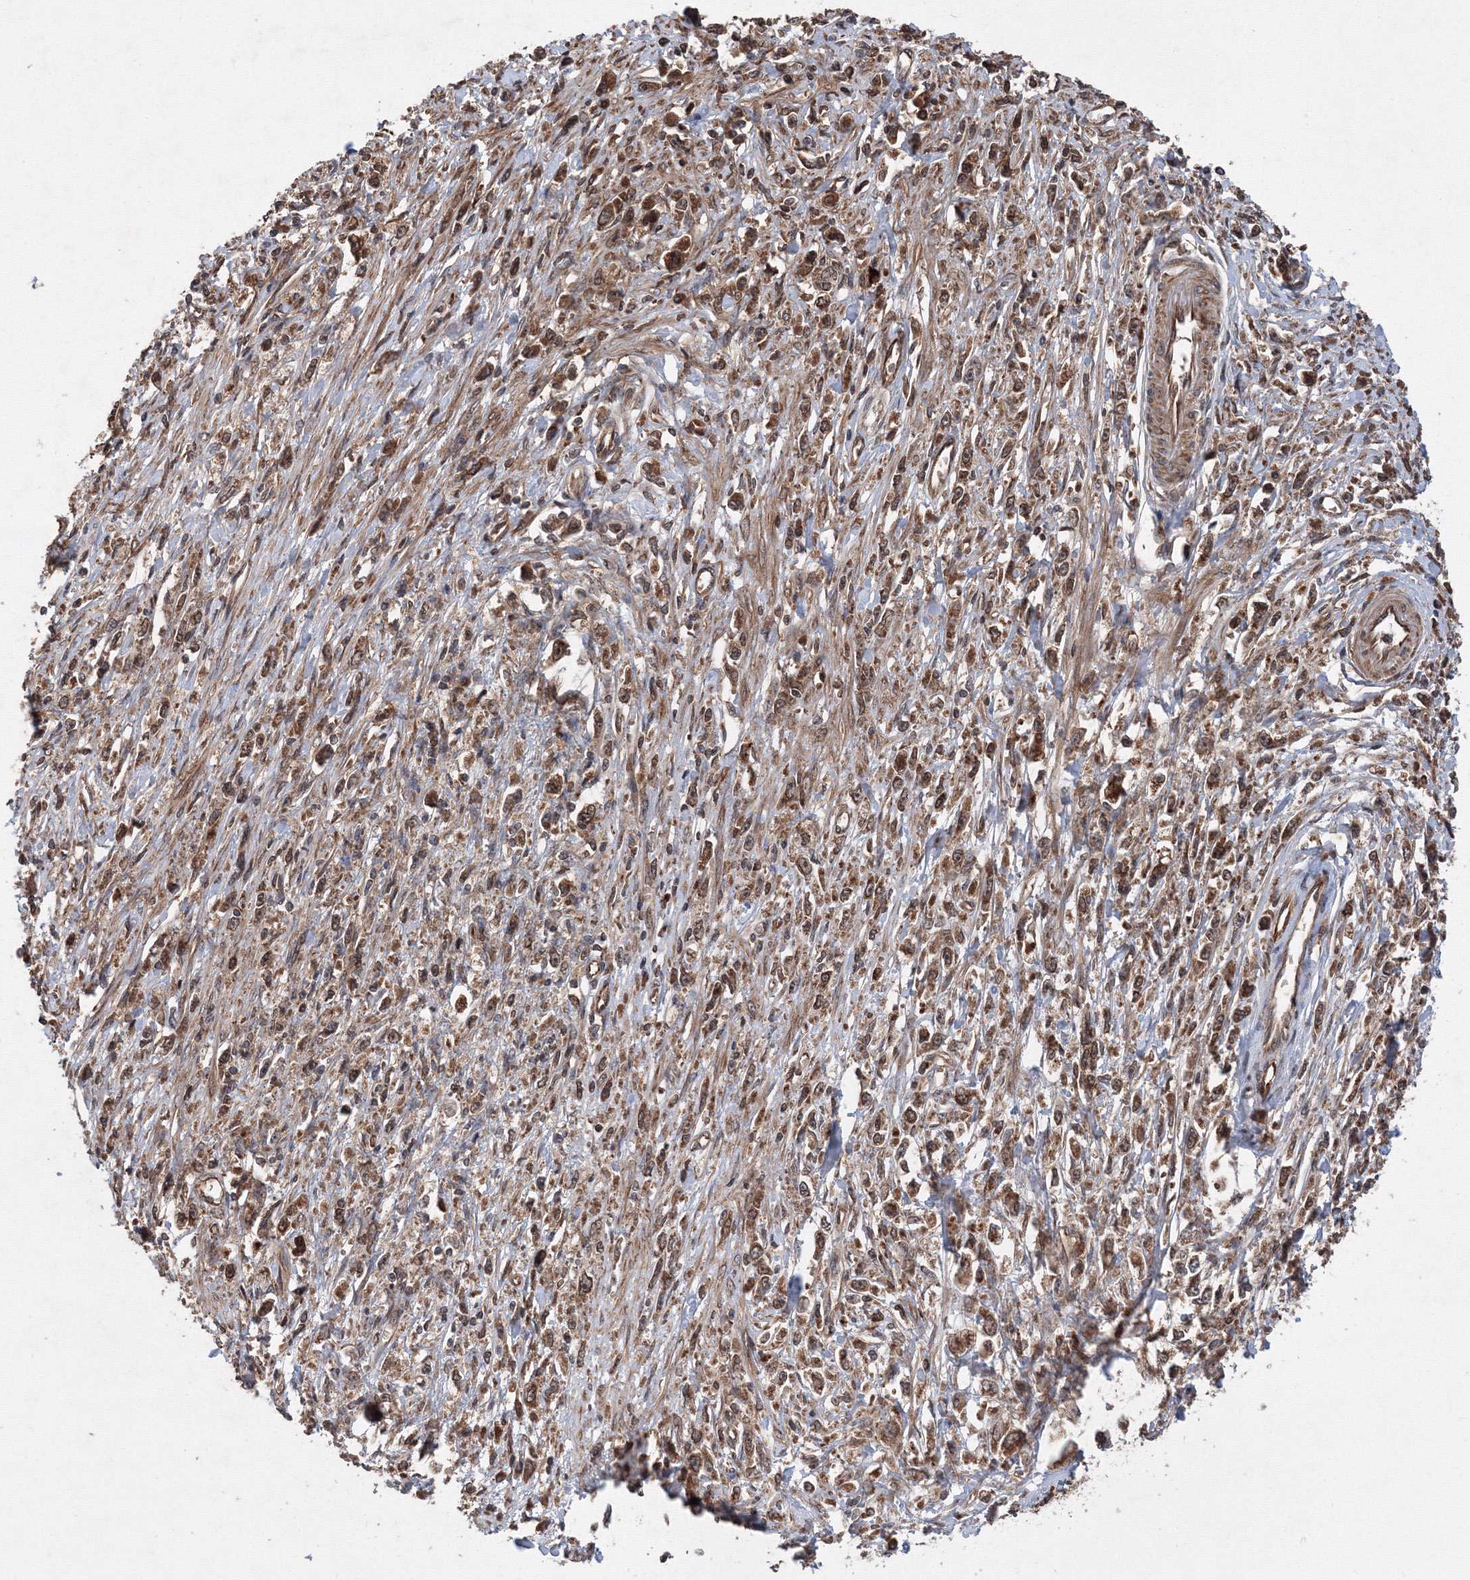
{"staining": {"intensity": "moderate", "quantity": ">75%", "location": "cytoplasmic/membranous"}, "tissue": "stomach cancer", "cell_type": "Tumor cells", "image_type": "cancer", "snomed": [{"axis": "morphology", "description": "Adenocarcinoma, NOS"}, {"axis": "topography", "description": "Stomach"}], "caption": "High-power microscopy captured an immunohistochemistry (IHC) histopathology image of stomach cancer (adenocarcinoma), revealing moderate cytoplasmic/membranous staining in about >75% of tumor cells. (Brightfield microscopy of DAB IHC at high magnification).", "gene": "ATG3", "patient": {"sex": "female", "age": 59}}